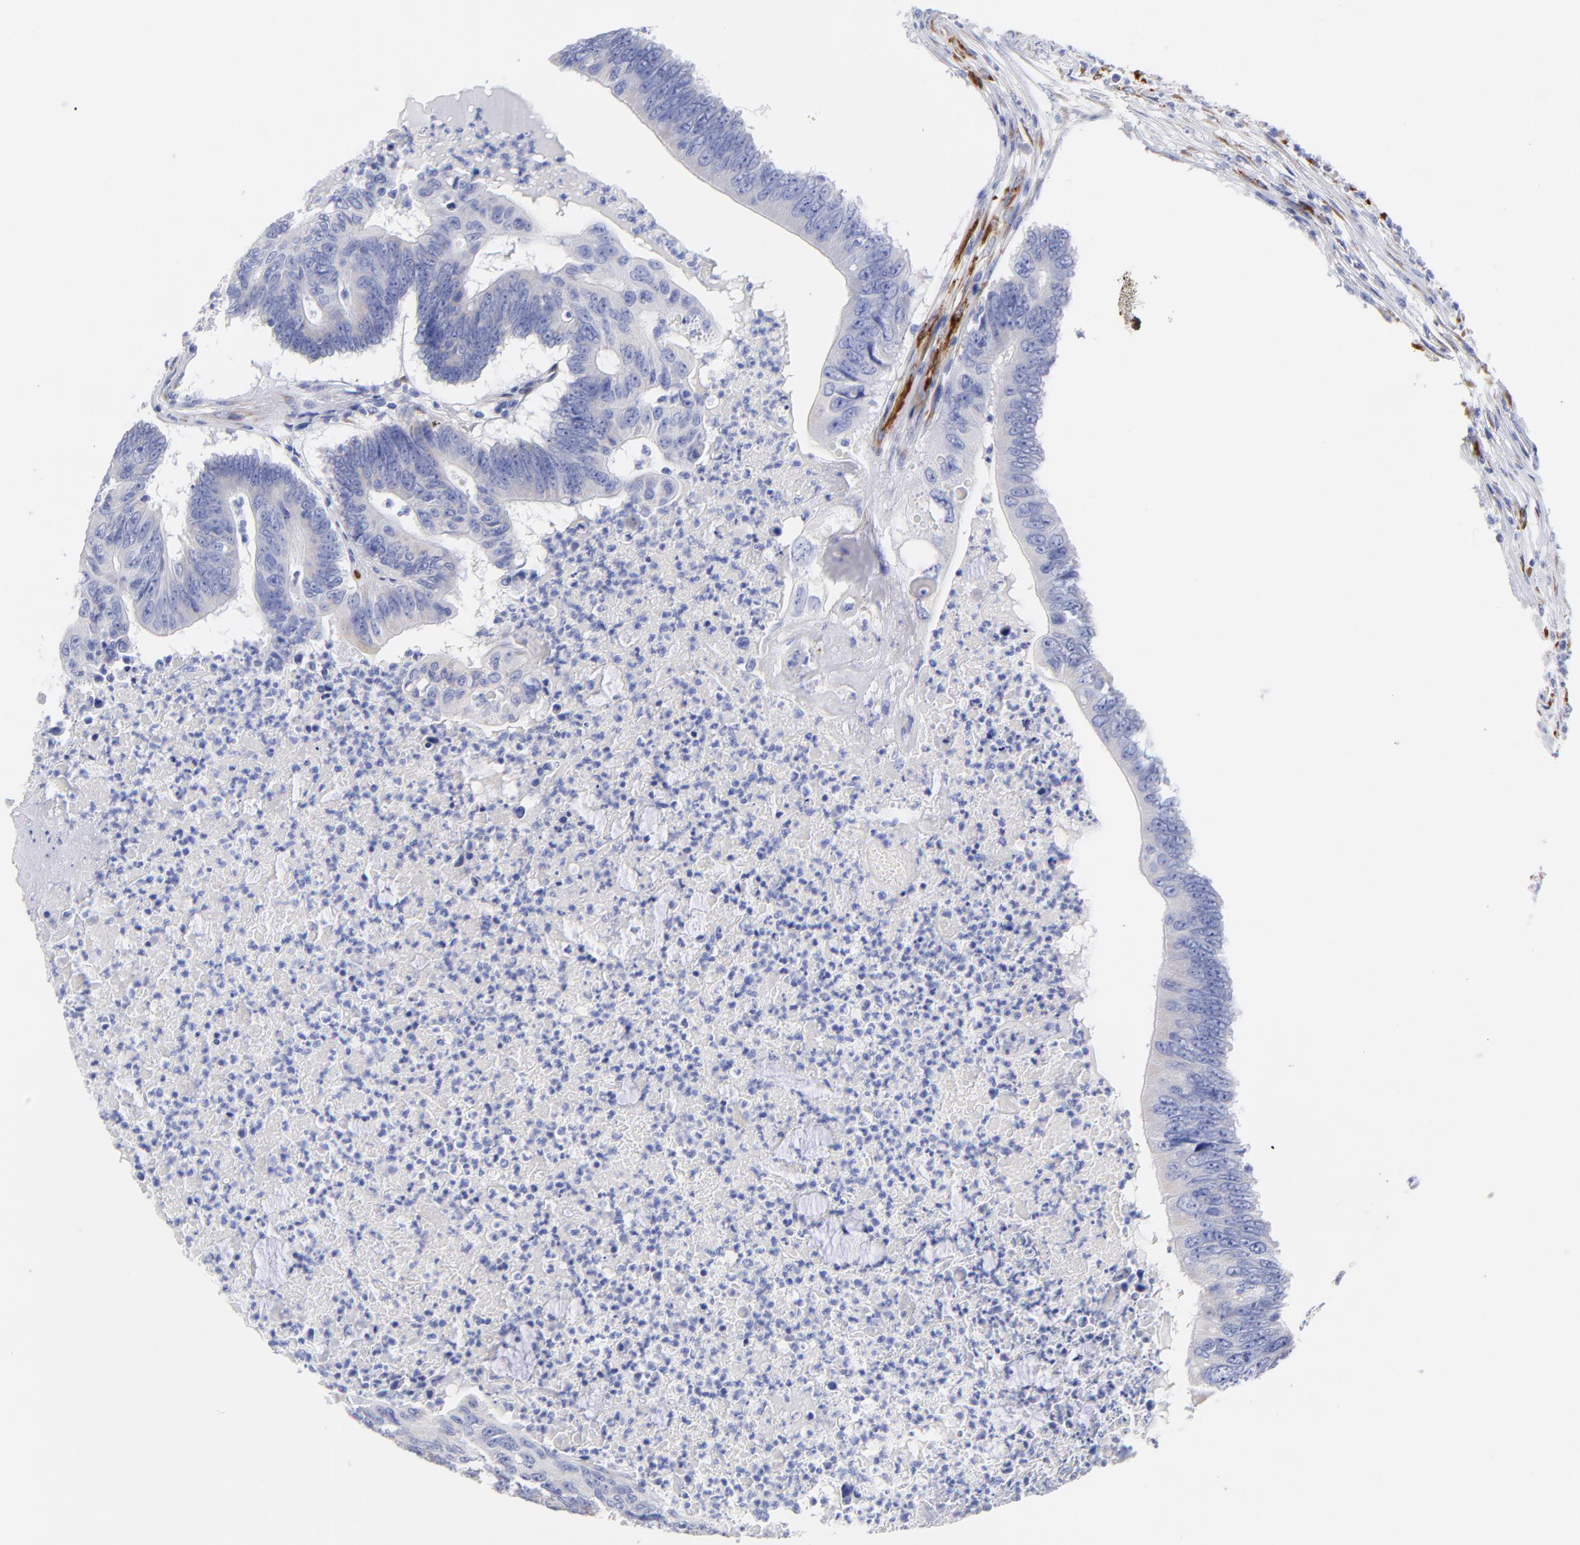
{"staining": {"intensity": "weak", "quantity": "25%-75%", "location": "cytoplasmic/membranous"}, "tissue": "colorectal cancer", "cell_type": "Tumor cells", "image_type": "cancer", "snomed": [{"axis": "morphology", "description": "Adenocarcinoma, NOS"}, {"axis": "topography", "description": "Colon"}], "caption": "This is an image of IHC staining of colorectal cancer (adenocarcinoma), which shows weak staining in the cytoplasmic/membranous of tumor cells.", "gene": "C1QTNF6", "patient": {"sex": "male", "age": 65}}